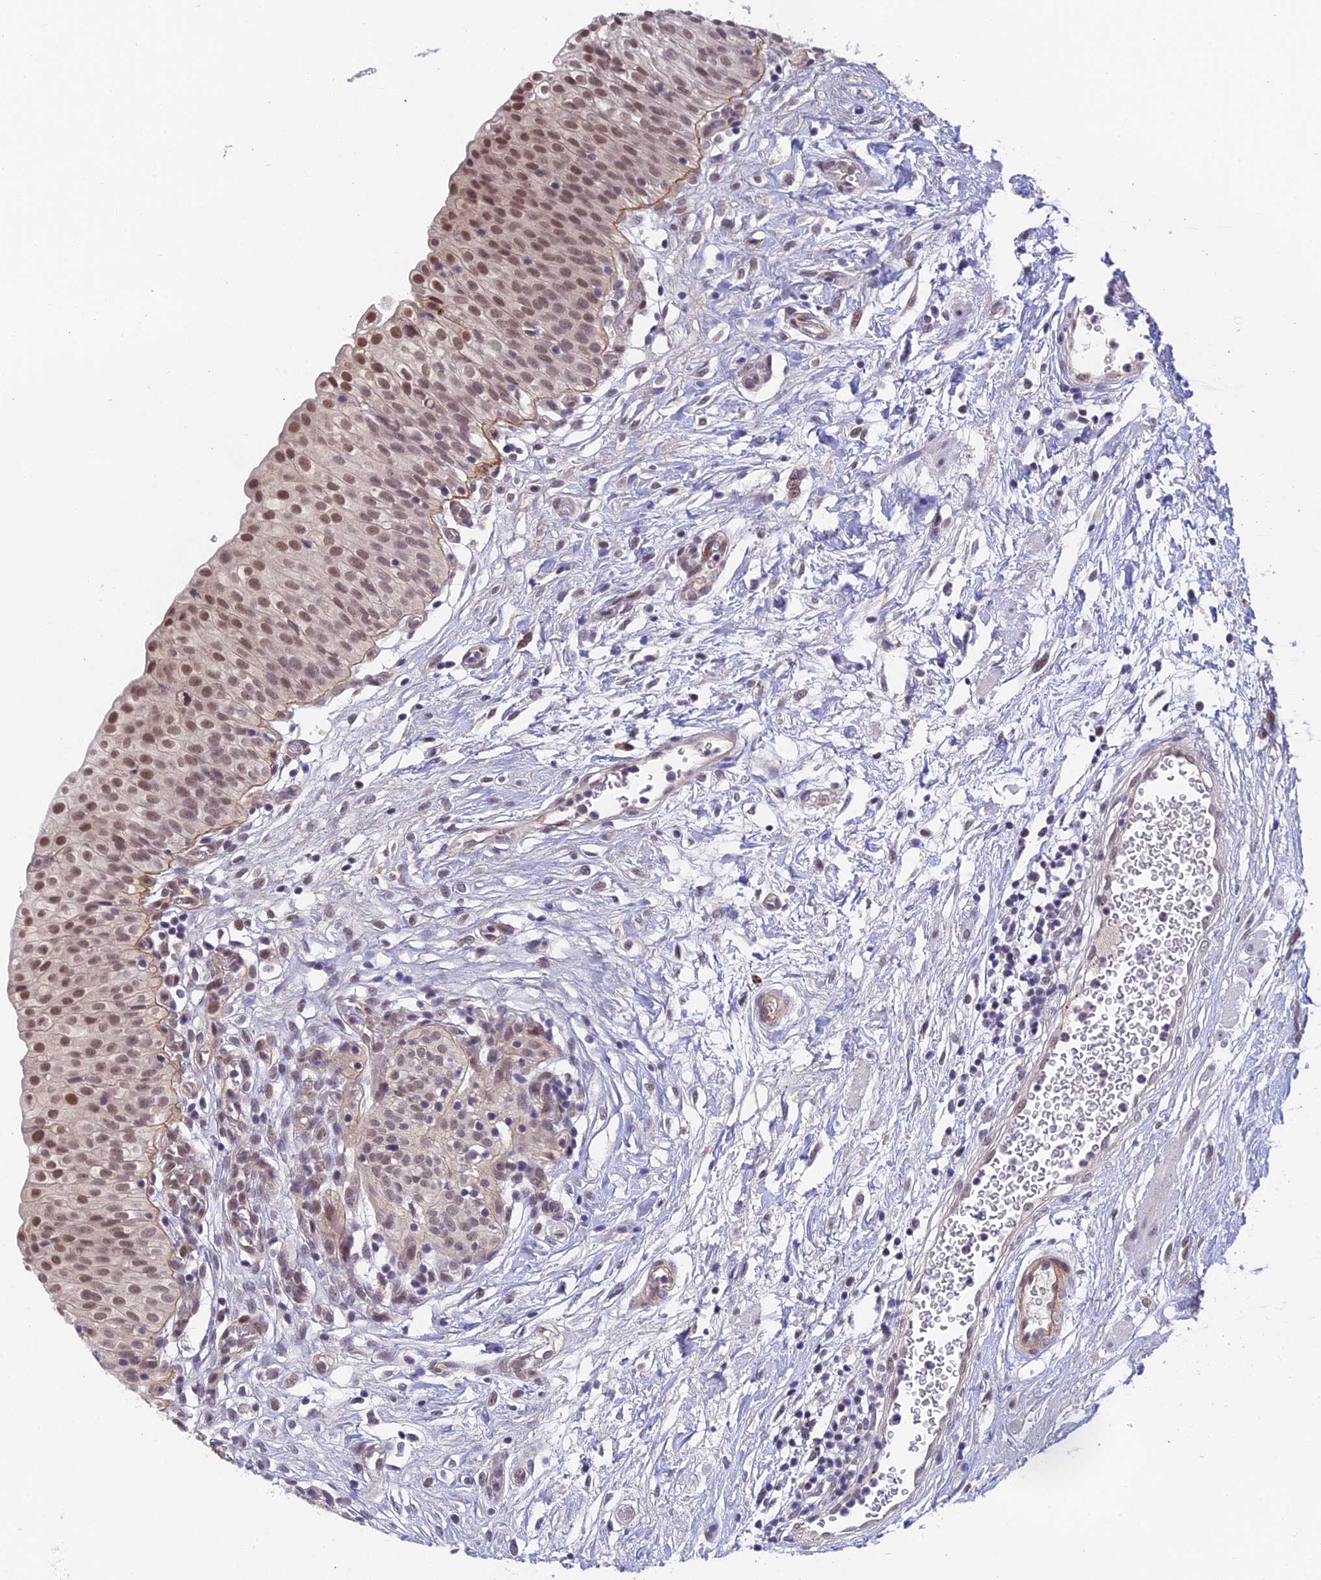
{"staining": {"intensity": "moderate", "quantity": ">75%", "location": "nuclear"}, "tissue": "urinary bladder", "cell_type": "Urothelial cells", "image_type": "normal", "snomed": [{"axis": "morphology", "description": "Normal tissue, NOS"}, {"axis": "topography", "description": "Urinary bladder"}], "caption": "IHC image of unremarkable urinary bladder: human urinary bladder stained using IHC displays medium levels of moderate protein expression localized specifically in the nuclear of urothelial cells, appearing as a nuclear brown color.", "gene": "NSMCE1", "patient": {"sex": "male", "age": 55}}